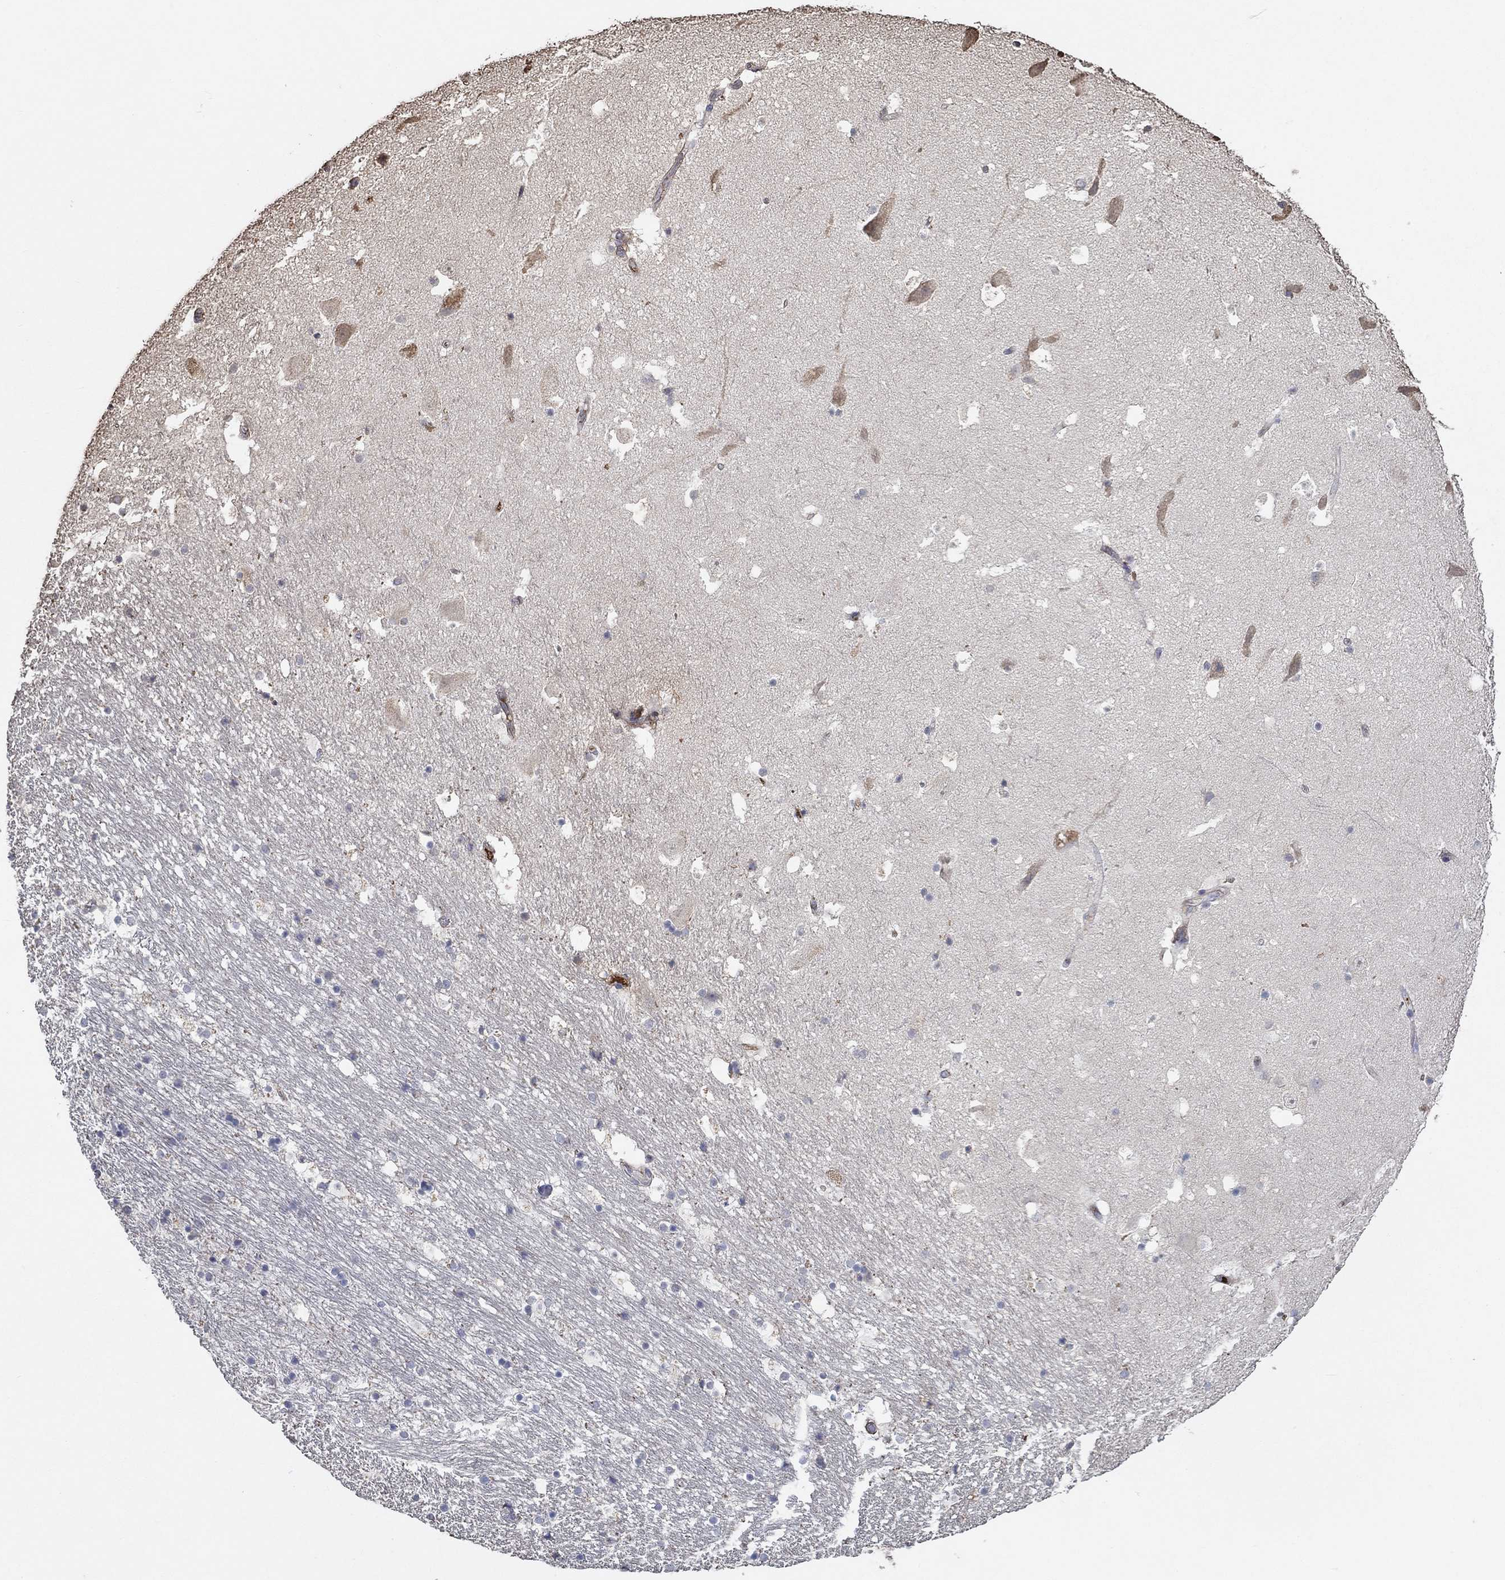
{"staining": {"intensity": "negative", "quantity": "none", "location": "none"}, "tissue": "hippocampus", "cell_type": "Glial cells", "image_type": "normal", "snomed": [{"axis": "morphology", "description": "Normal tissue, NOS"}, {"axis": "topography", "description": "Hippocampus"}], "caption": "Hippocampus was stained to show a protein in brown. There is no significant staining in glial cells.", "gene": "IL10", "patient": {"sex": "male", "age": 51}}